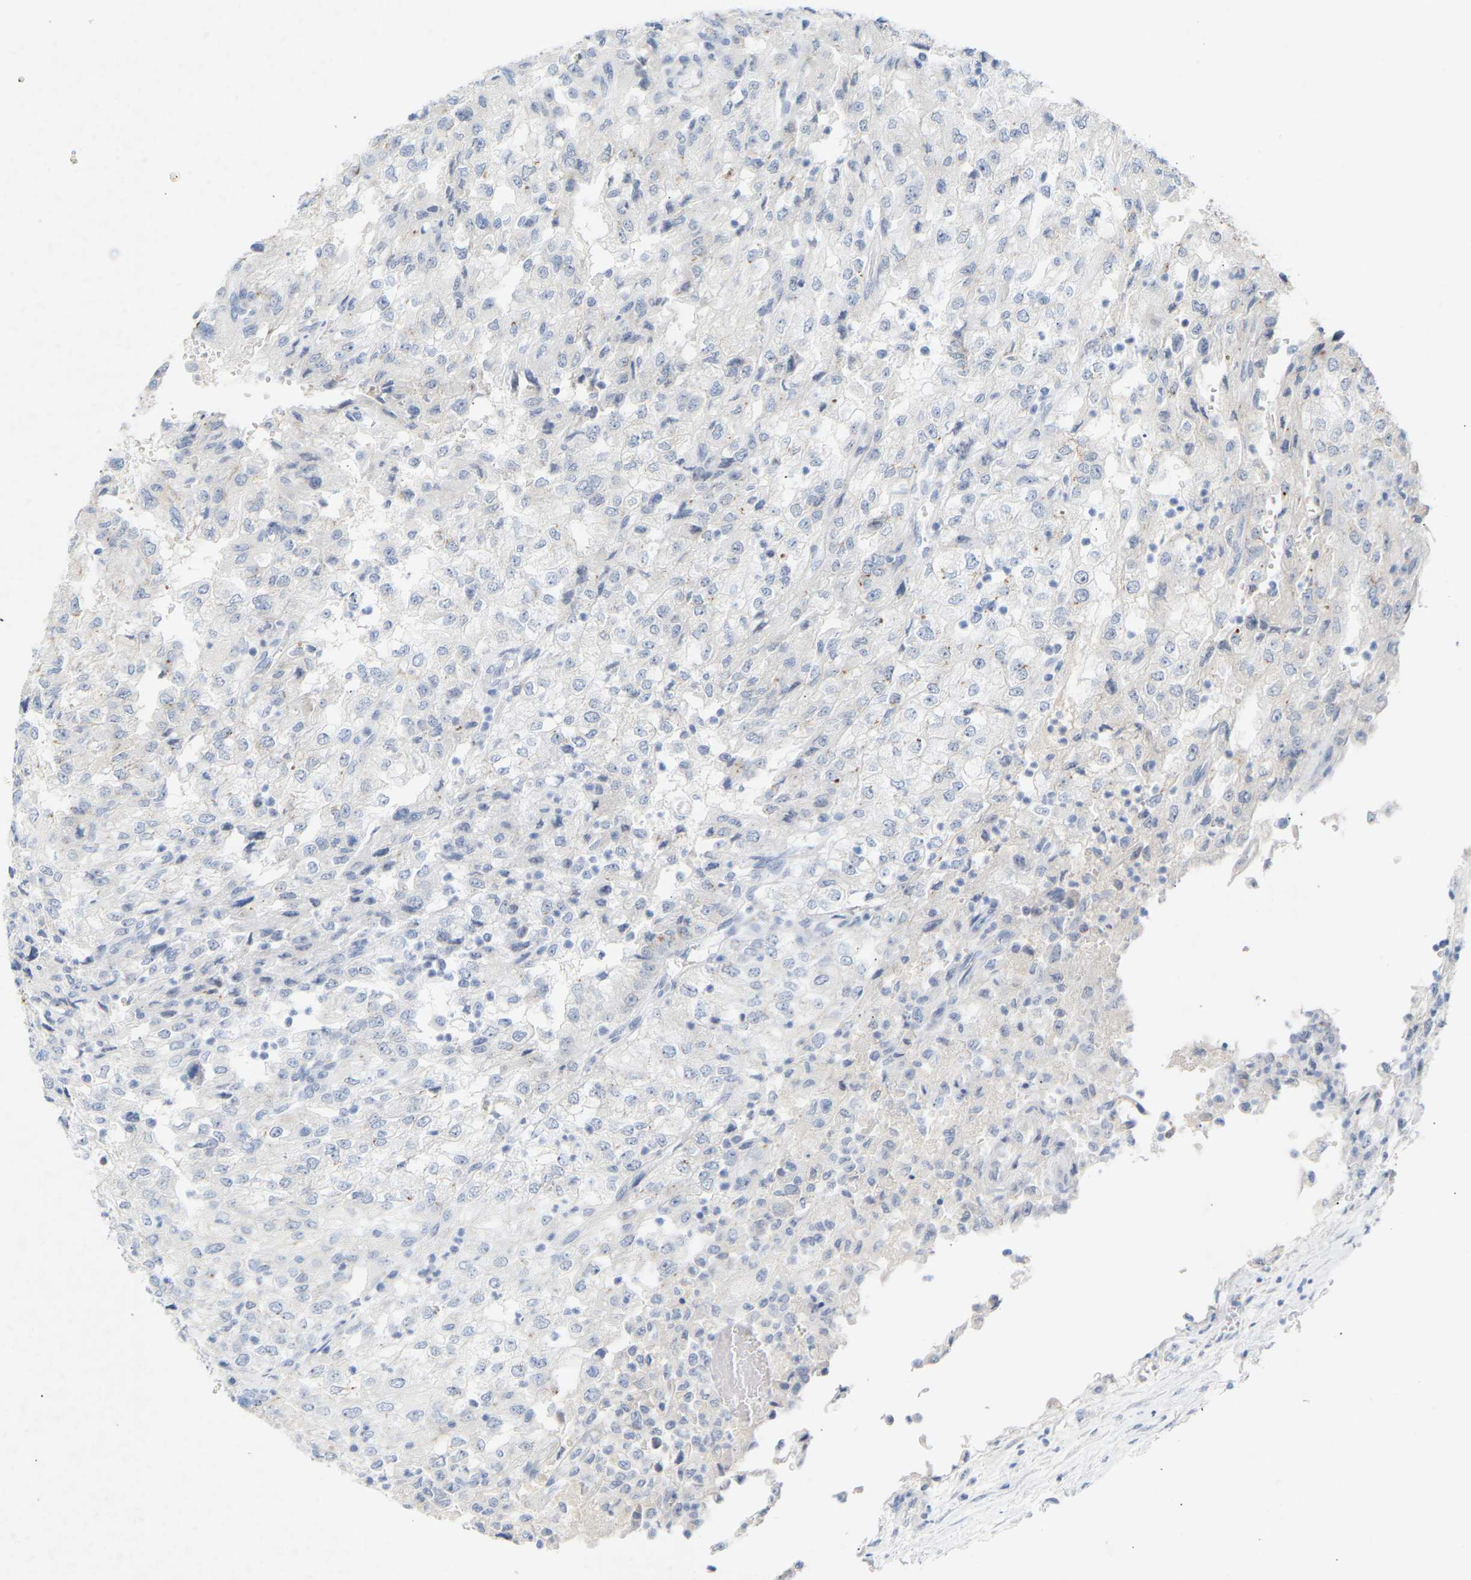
{"staining": {"intensity": "negative", "quantity": "none", "location": "none"}, "tissue": "renal cancer", "cell_type": "Tumor cells", "image_type": "cancer", "snomed": [{"axis": "morphology", "description": "Adenocarcinoma, NOS"}, {"axis": "topography", "description": "Kidney"}], "caption": "This is an IHC micrograph of human adenocarcinoma (renal). There is no staining in tumor cells.", "gene": "PEX1", "patient": {"sex": "female", "age": 54}}